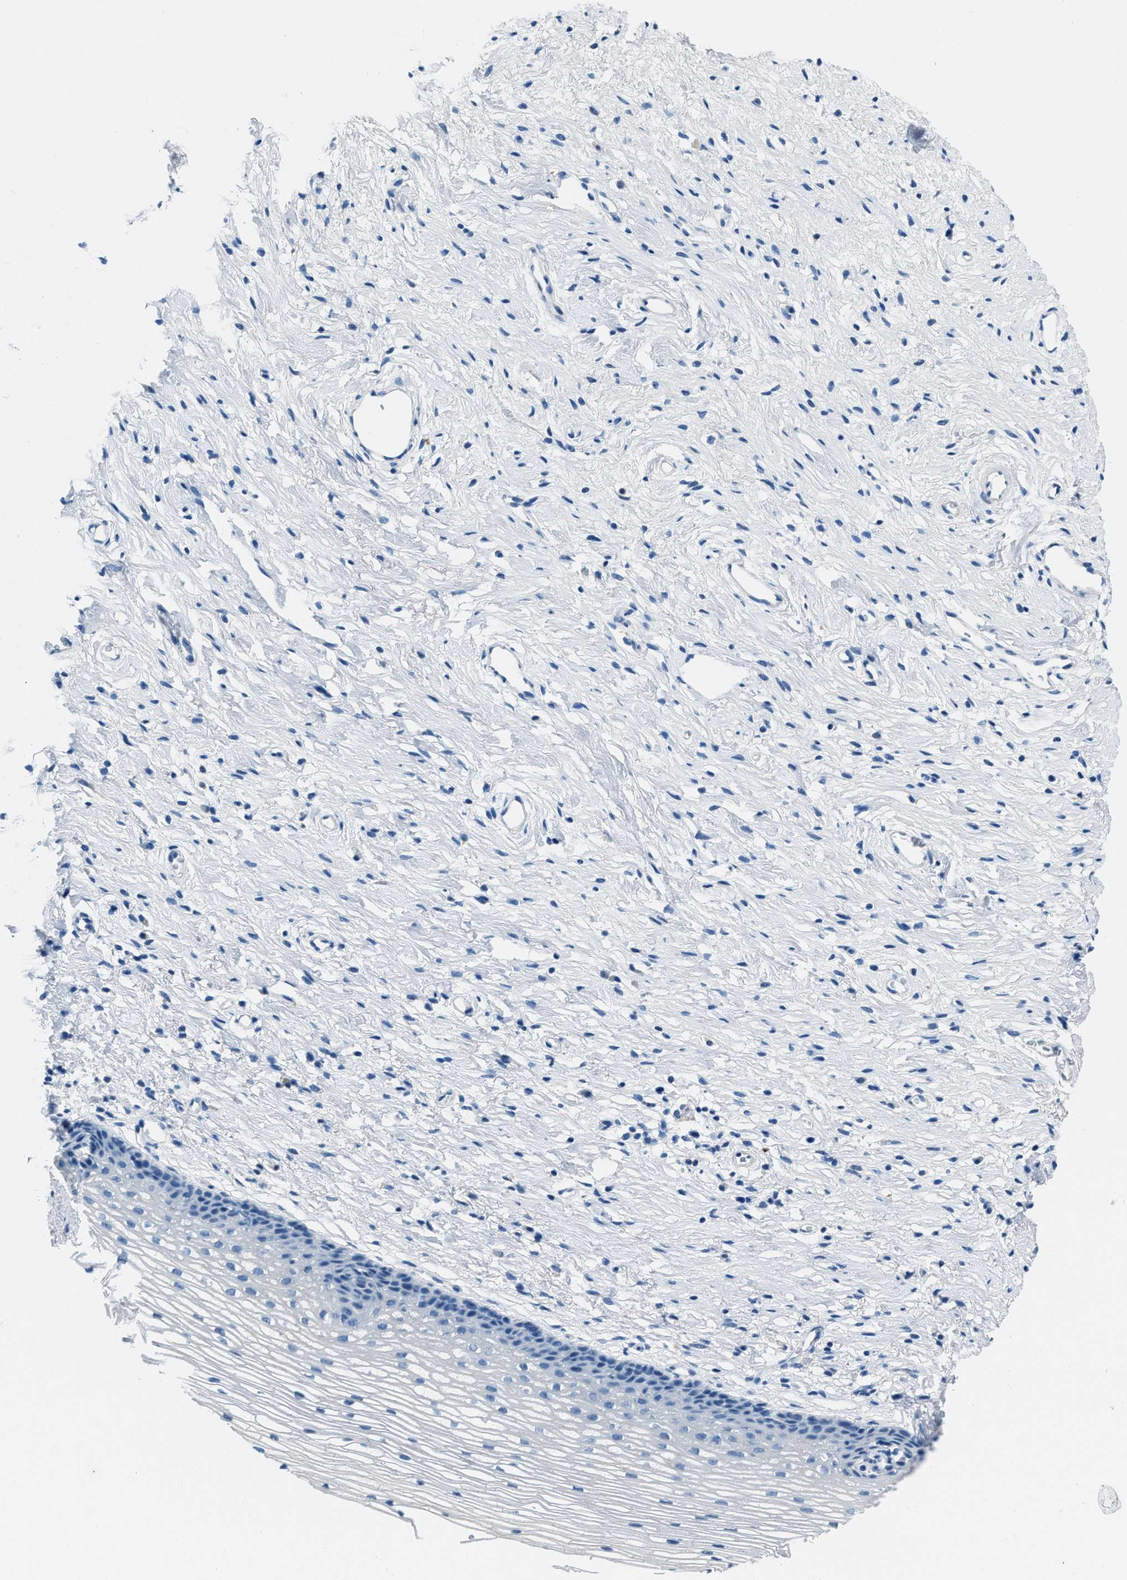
{"staining": {"intensity": "negative", "quantity": "none", "location": "none"}, "tissue": "cervix", "cell_type": "Glandular cells", "image_type": "normal", "snomed": [{"axis": "morphology", "description": "Normal tissue, NOS"}, {"axis": "topography", "description": "Cervix"}], "caption": "Image shows no significant protein staining in glandular cells of unremarkable cervix. (Immunohistochemistry, brightfield microscopy, high magnification).", "gene": "AMACR", "patient": {"sex": "female", "age": 77}}